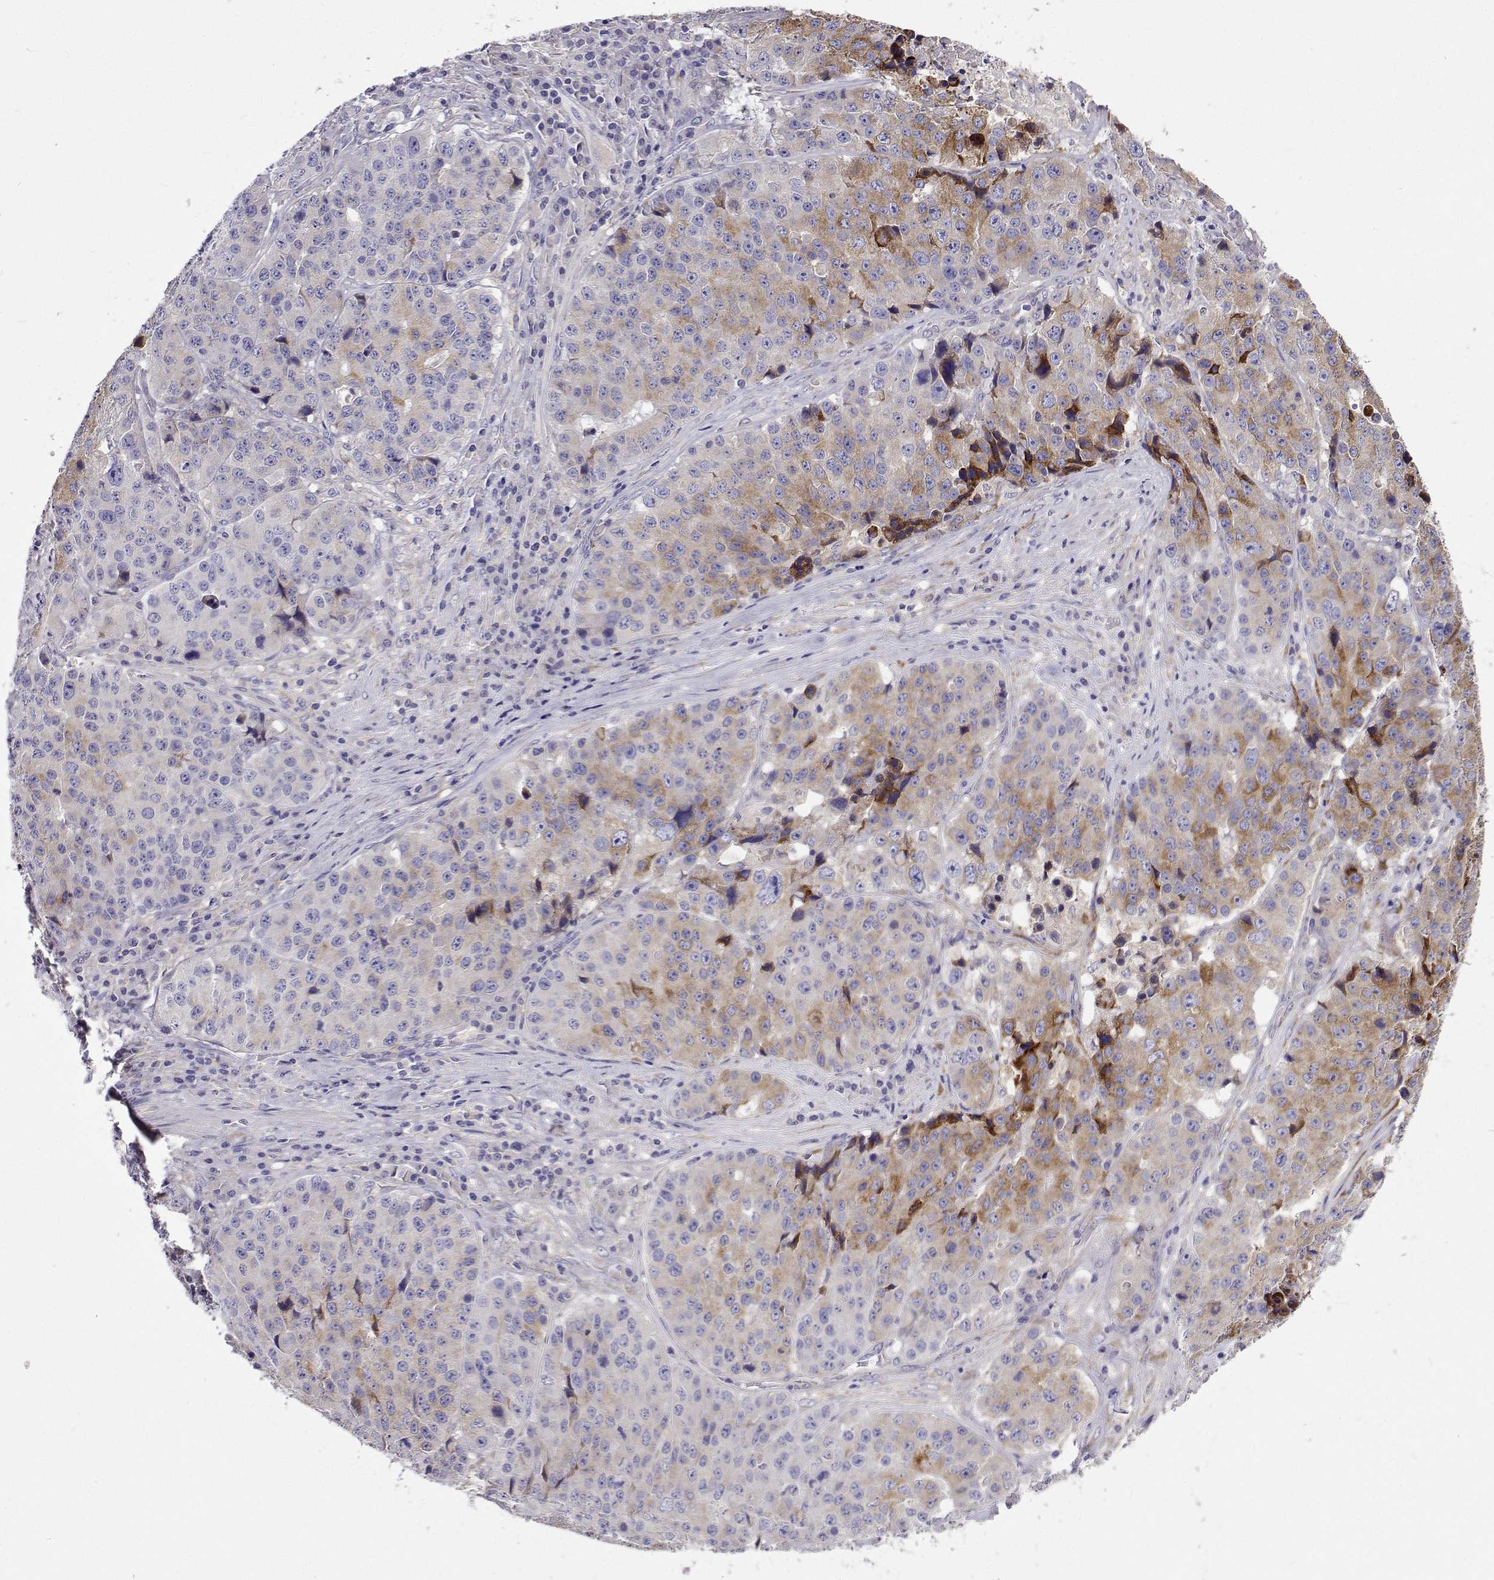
{"staining": {"intensity": "moderate", "quantity": "<25%", "location": "cytoplasmic/membranous"}, "tissue": "stomach cancer", "cell_type": "Tumor cells", "image_type": "cancer", "snomed": [{"axis": "morphology", "description": "Adenocarcinoma, NOS"}, {"axis": "topography", "description": "Stomach"}], "caption": "Moderate cytoplasmic/membranous staining is present in approximately <25% of tumor cells in stomach cancer (adenocarcinoma). Immunohistochemistry (ihc) stains the protein of interest in brown and the nuclei are stained blue.", "gene": "LHFPL7", "patient": {"sex": "male", "age": 71}}